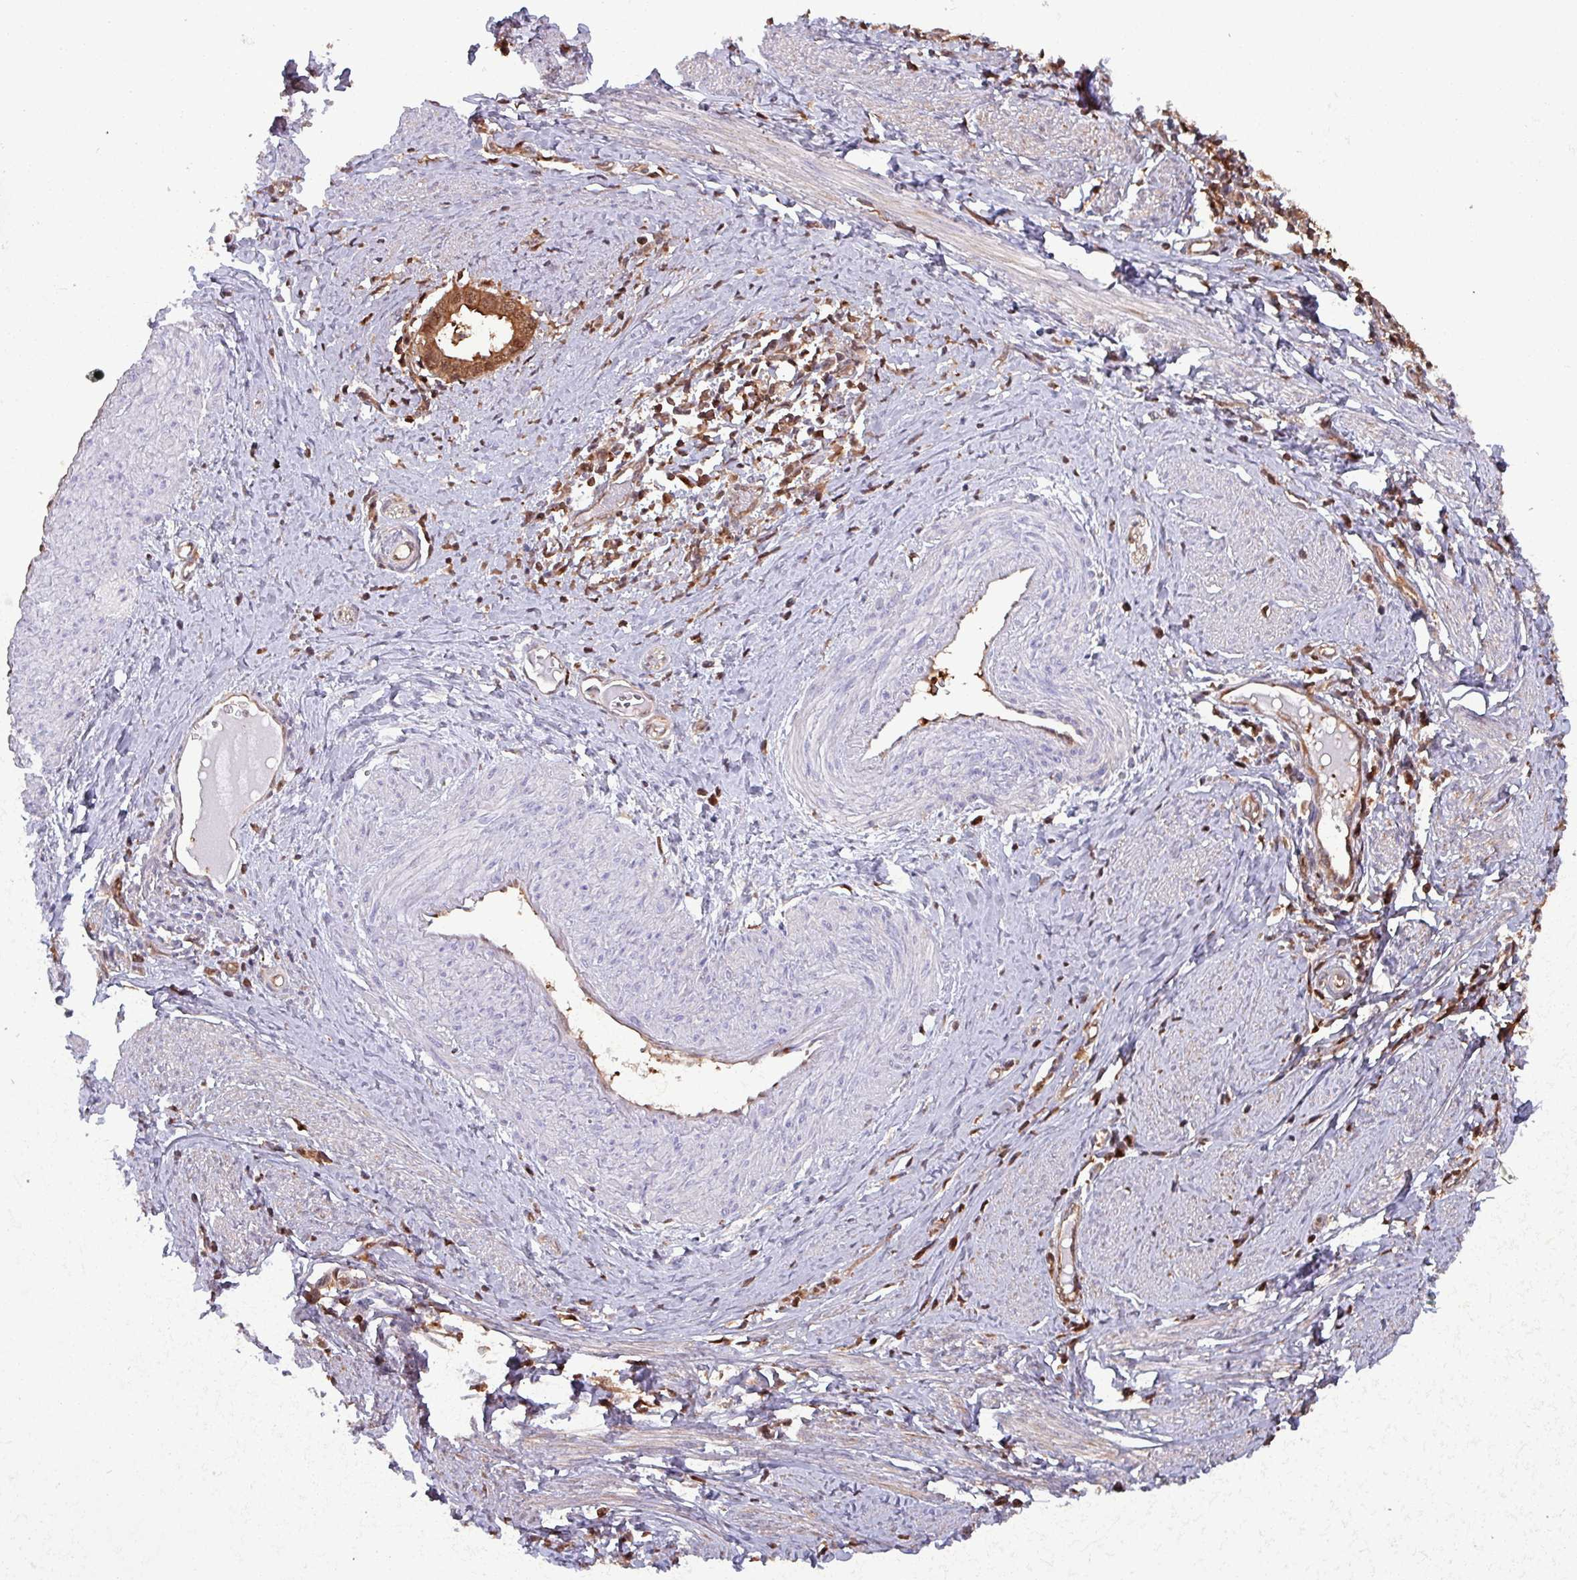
{"staining": {"intensity": "strong", "quantity": ">75%", "location": "cytoplasmic/membranous,nuclear"}, "tissue": "cervical cancer", "cell_type": "Tumor cells", "image_type": "cancer", "snomed": [{"axis": "morphology", "description": "Adenocarcinoma, NOS"}, {"axis": "topography", "description": "Cervix"}], "caption": "Cervical adenocarcinoma was stained to show a protein in brown. There is high levels of strong cytoplasmic/membranous and nuclear staining in about >75% of tumor cells.", "gene": "PSMB8", "patient": {"sex": "female", "age": 36}}